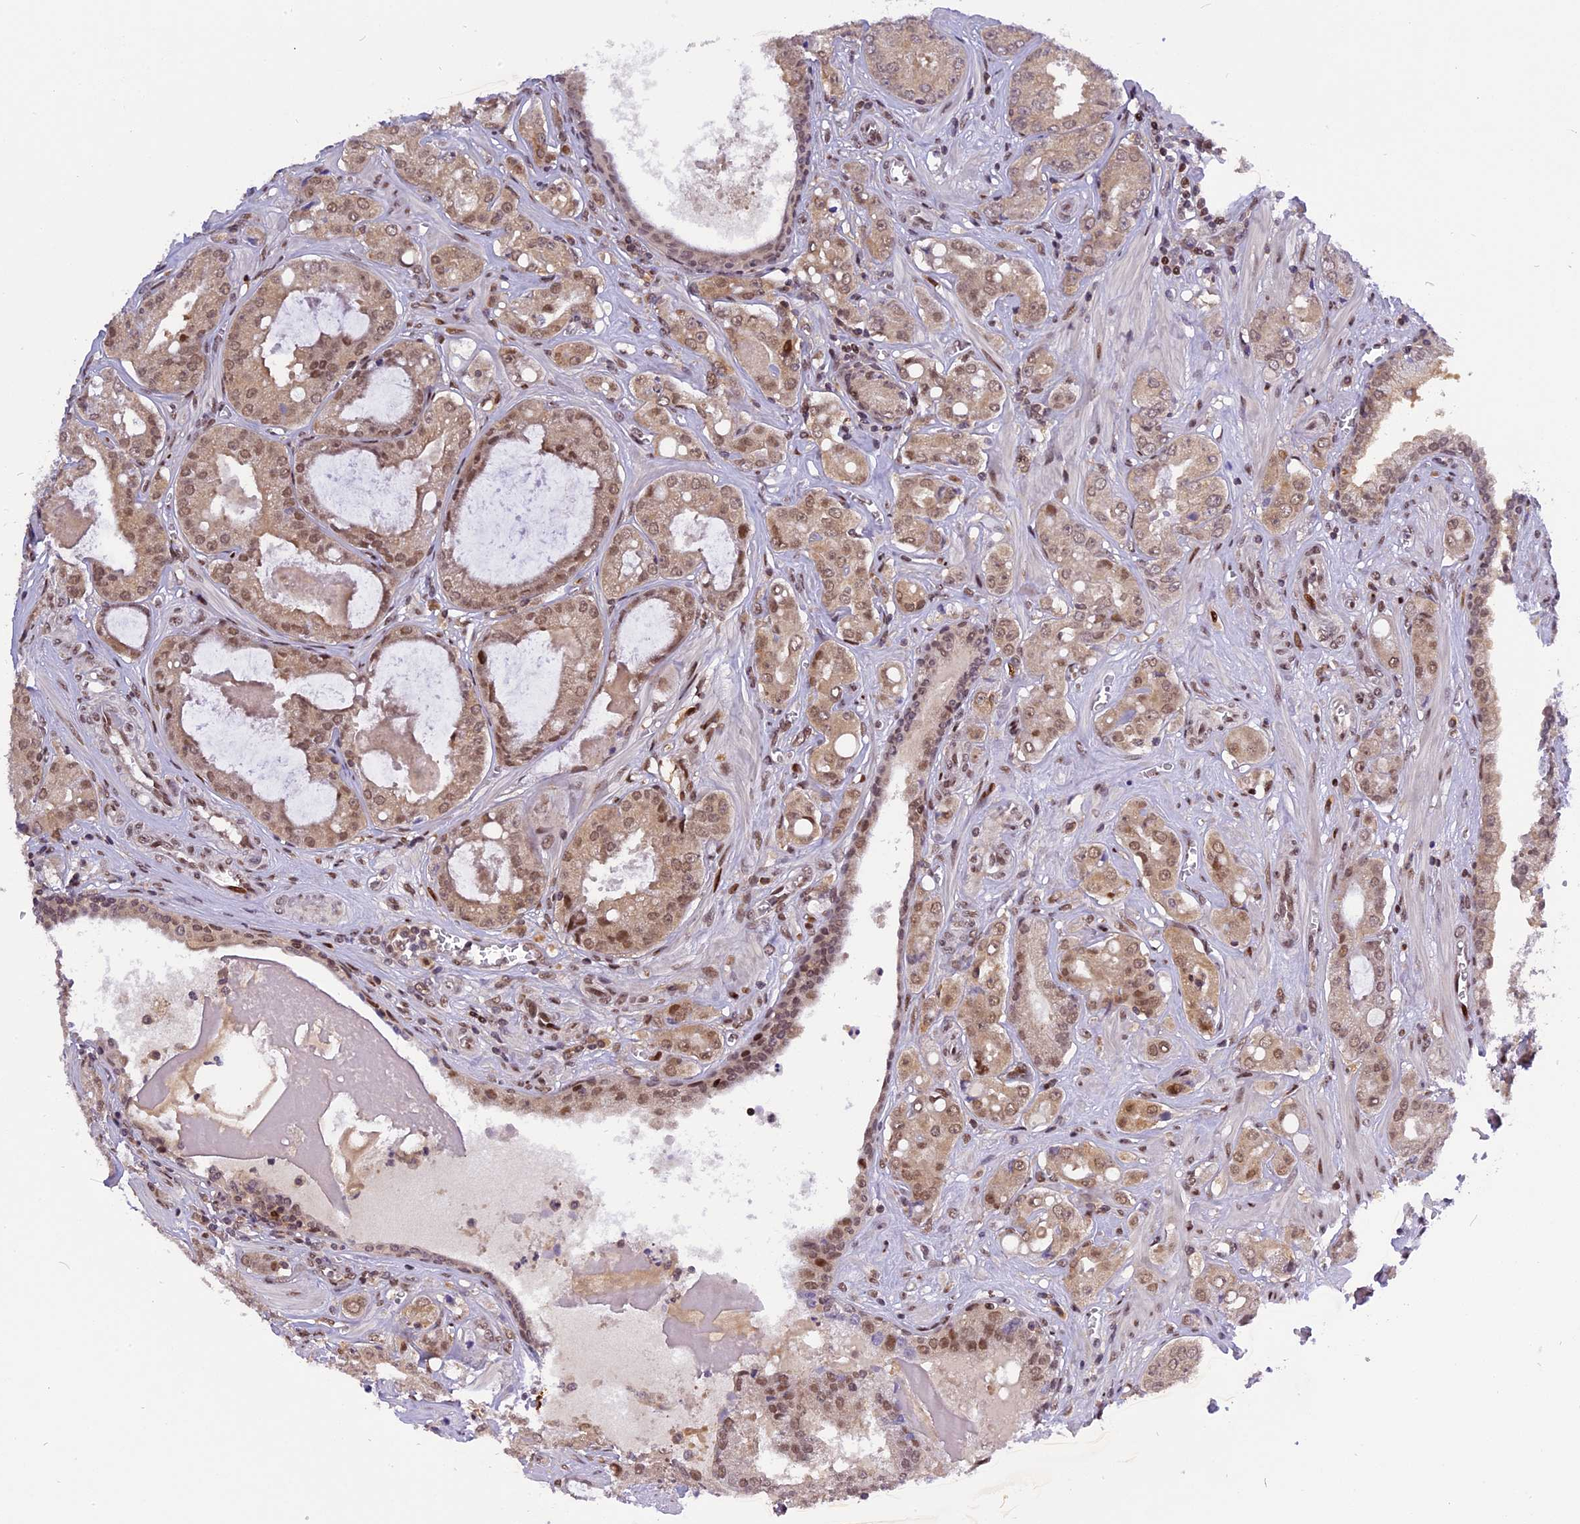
{"staining": {"intensity": "moderate", "quantity": "25%-75%", "location": "cytoplasmic/membranous,nuclear"}, "tissue": "prostate cancer", "cell_type": "Tumor cells", "image_type": "cancer", "snomed": [{"axis": "morphology", "description": "Adenocarcinoma, High grade"}, {"axis": "topography", "description": "Prostate"}], "caption": "This is an image of IHC staining of prostate cancer (high-grade adenocarcinoma), which shows moderate staining in the cytoplasmic/membranous and nuclear of tumor cells.", "gene": "RABGGTA", "patient": {"sex": "male", "age": 74}}